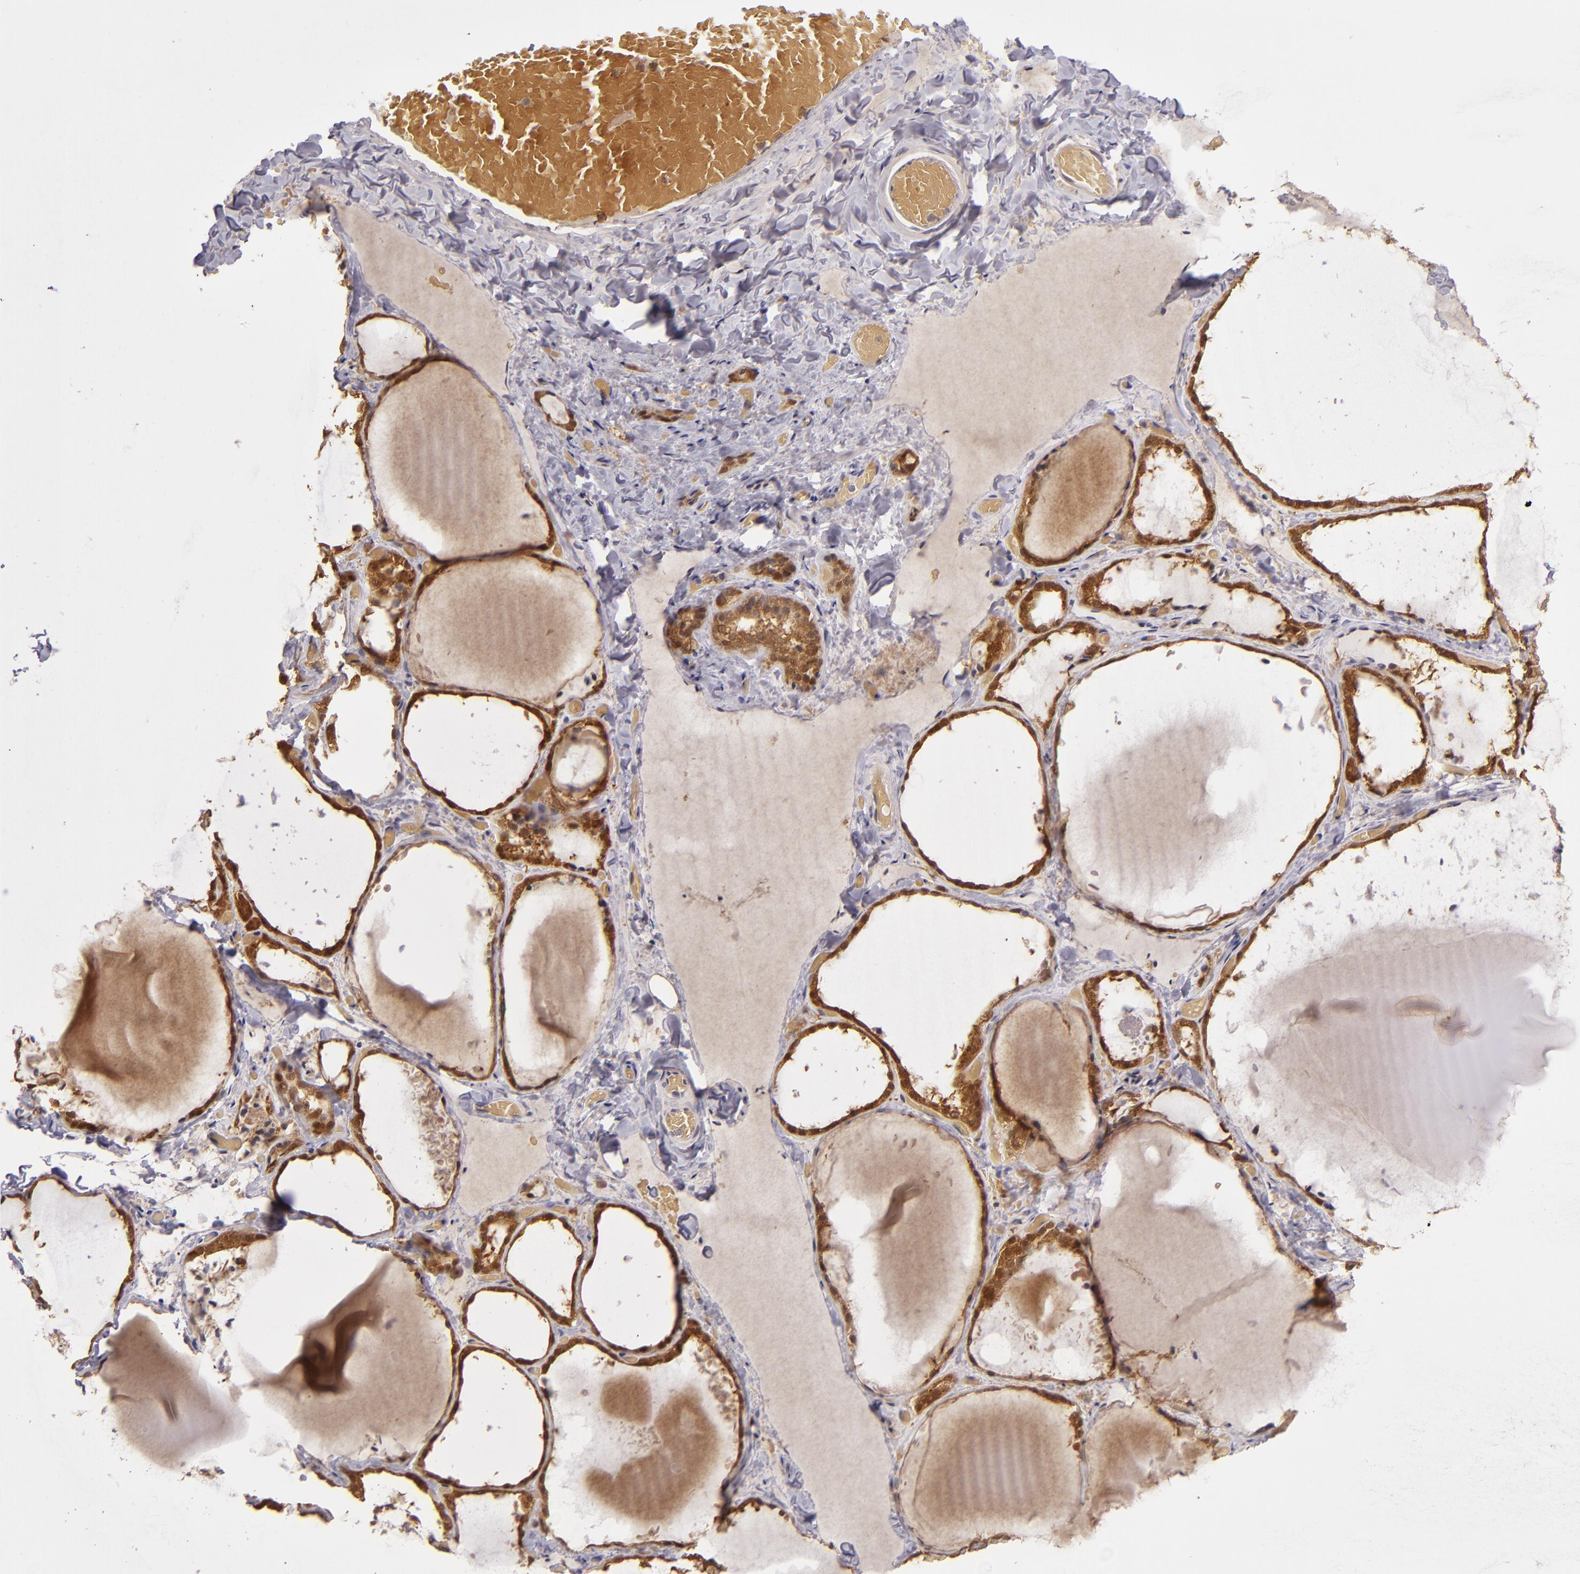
{"staining": {"intensity": "strong", "quantity": ">75%", "location": "cytoplasmic/membranous"}, "tissue": "thyroid gland", "cell_type": "Glandular cells", "image_type": "normal", "snomed": [{"axis": "morphology", "description": "Normal tissue, NOS"}, {"axis": "topography", "description": "Thyroid gland"}], "caption": "A high amount of strong cytoplasmic/membranous positivity is present in approximately >75% of glandular cells in benign thyroid gland. (Brightfield microscopy of DAB IHC at high magnification).", "gene": "FHIT", "patient": {"sex": "female", "age": 22}}